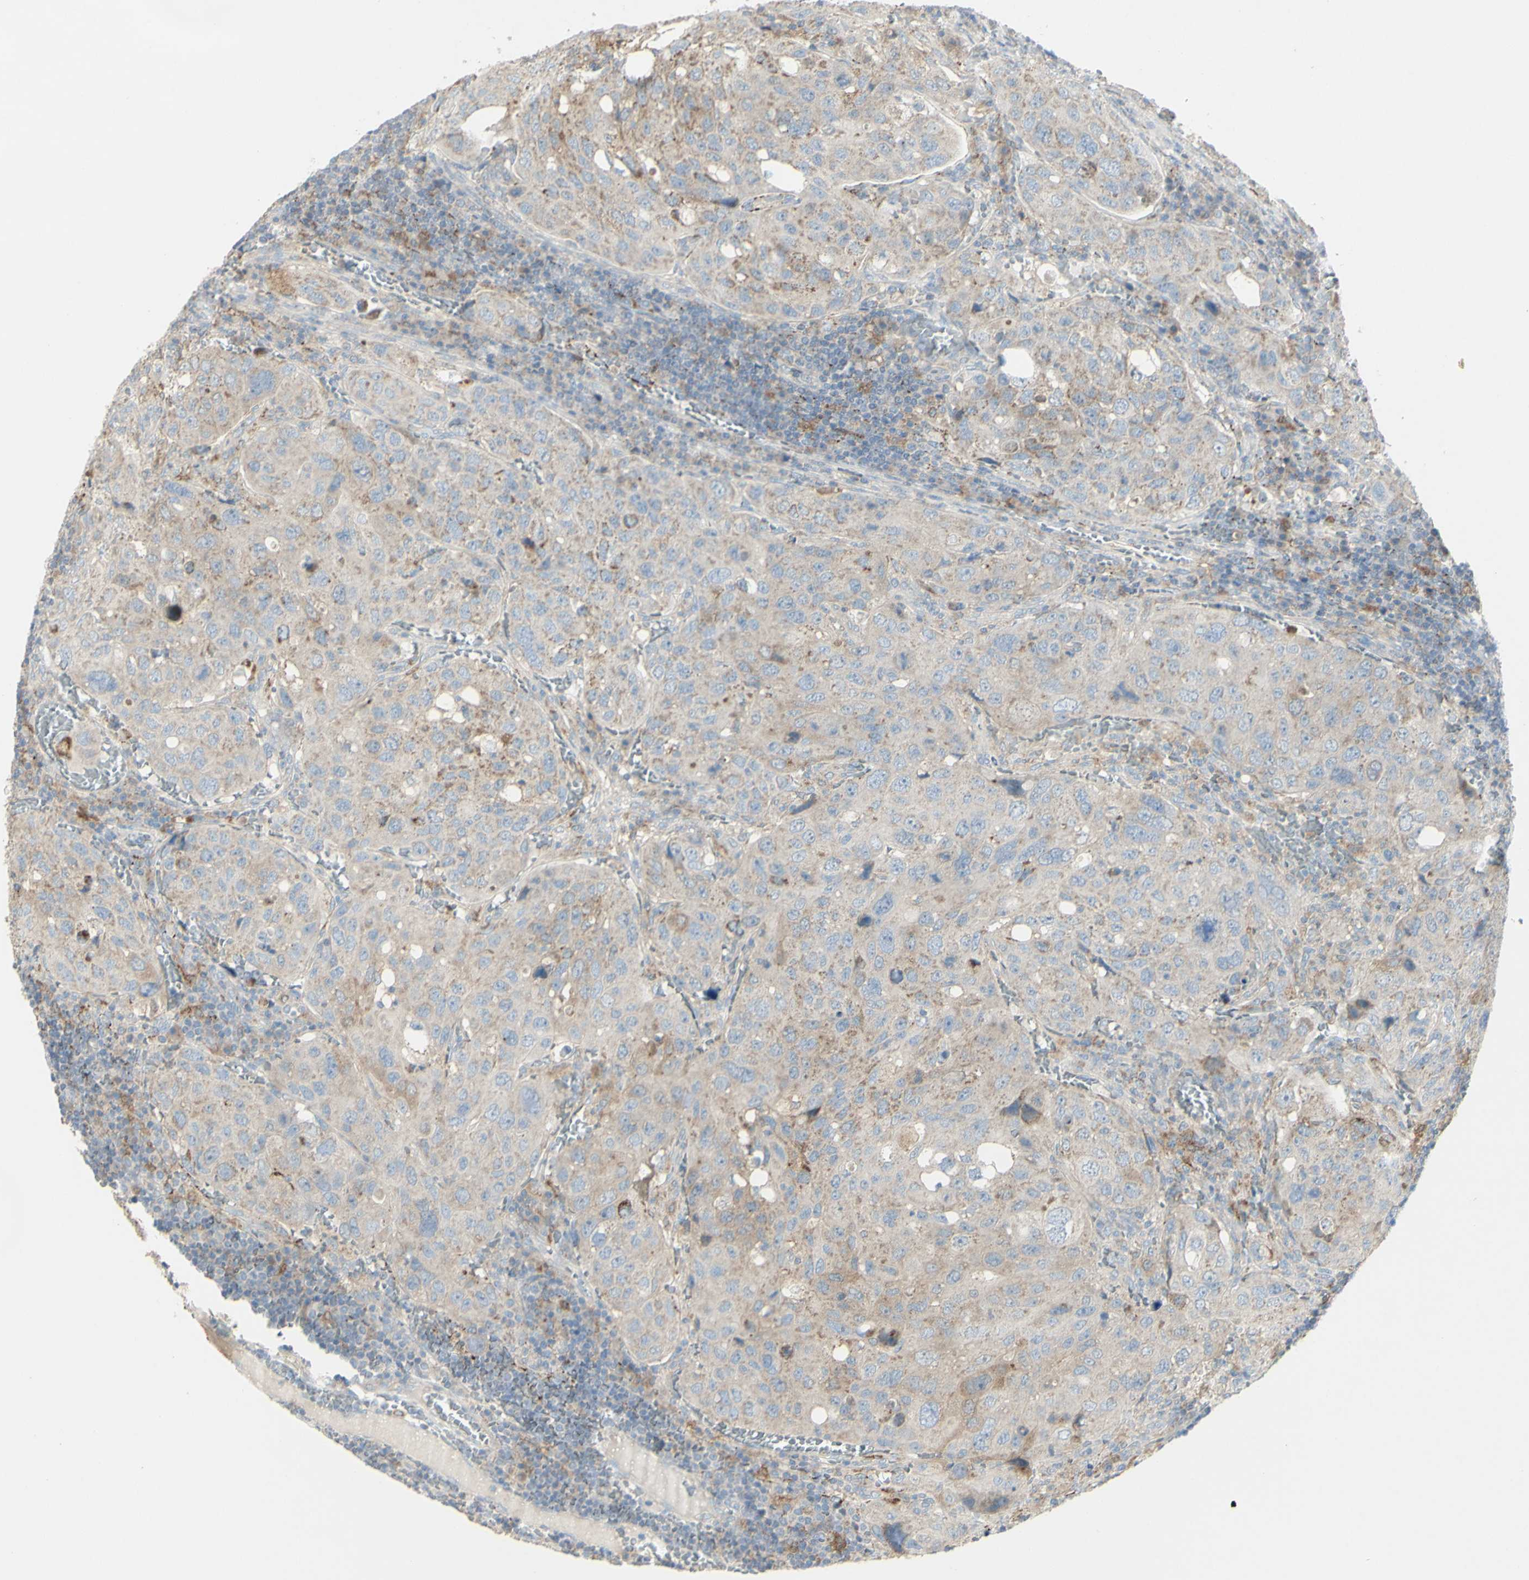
{"staining": {"intensity": "weak", "quantity": "<25%", "location": "cytoplasmic/membranous"}, "tissue": "urothelial cancer", "cell_type": "Tumor cells", "image_type": "cancer", "snomed": [{"axis": "morphology", "description": "Urothelial carcinoma, High grade"}, {"axis": "topography", "description": "Lymph node"}, {"axis": "topography", "description": "Urinary bladder"}], "caption": "Image shows no significant protein staining in tumor cells of urothelial cancer.", "gene": "CNTNAP1", "patient": {"sex": "male", "age": 51}}